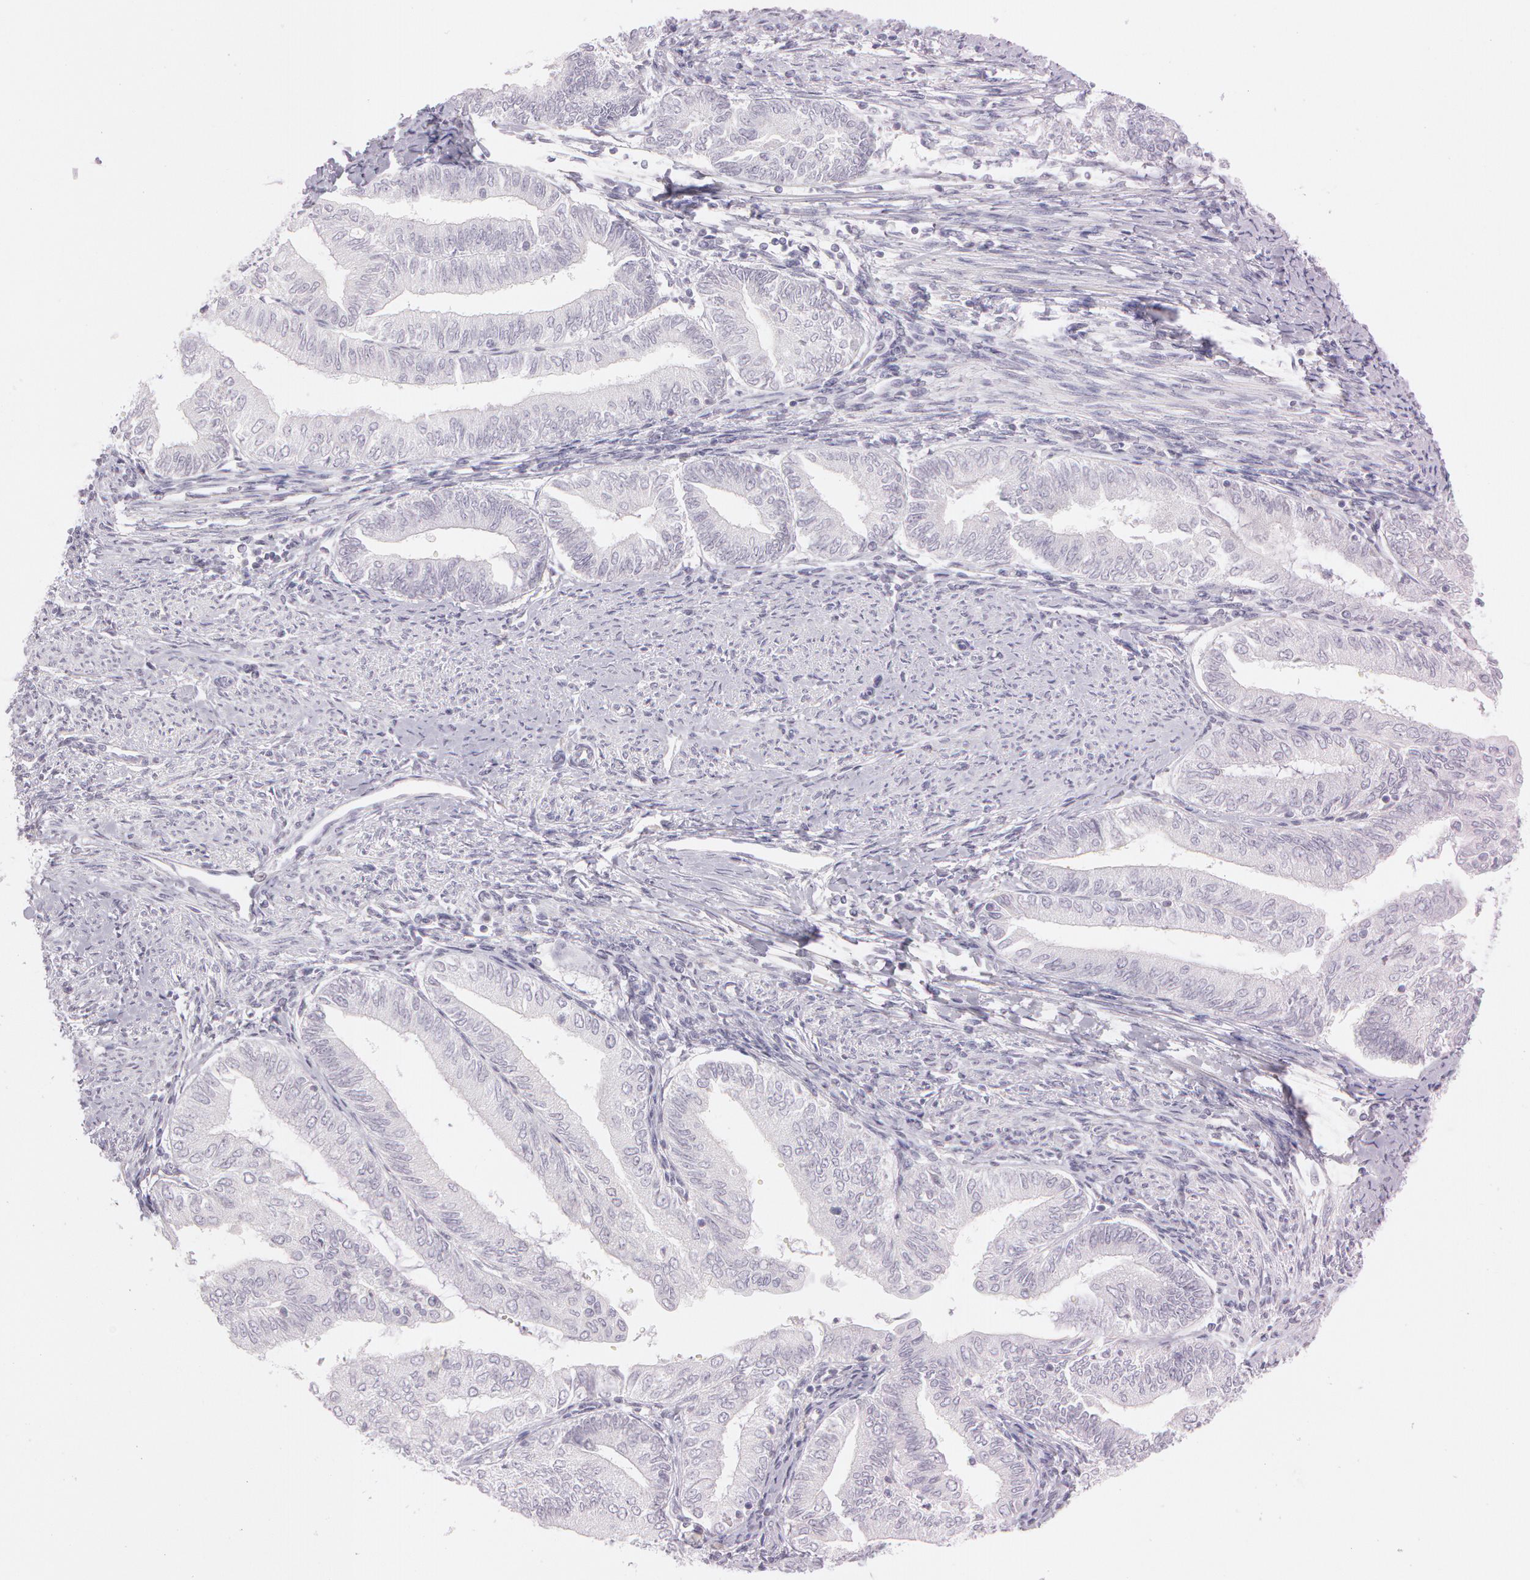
{"staining": {"intensity": "negative", "quantity": "none", "location": "none"}, "tissue": "endometrial cancer", "cell_type": "Tumor cells", "image_type": "cancer", "snomed": [{"axis": "morphology", "description": "Adenocarcinoma, NOS"}, {"axis": "topography", "description": "Endometrium"}], "caption": "Immunohistochemistry (IHC) image of neoplastic tissue: endometrial adenocarcinoma stained with DAB (3,3'-diaminobenzidine) exhibits no significant protein positivity in tumor cells. (DAB immunohistochemistry, high magnification).", "gene": "OTC", "patient": {"sex": "female", "age": 66}}